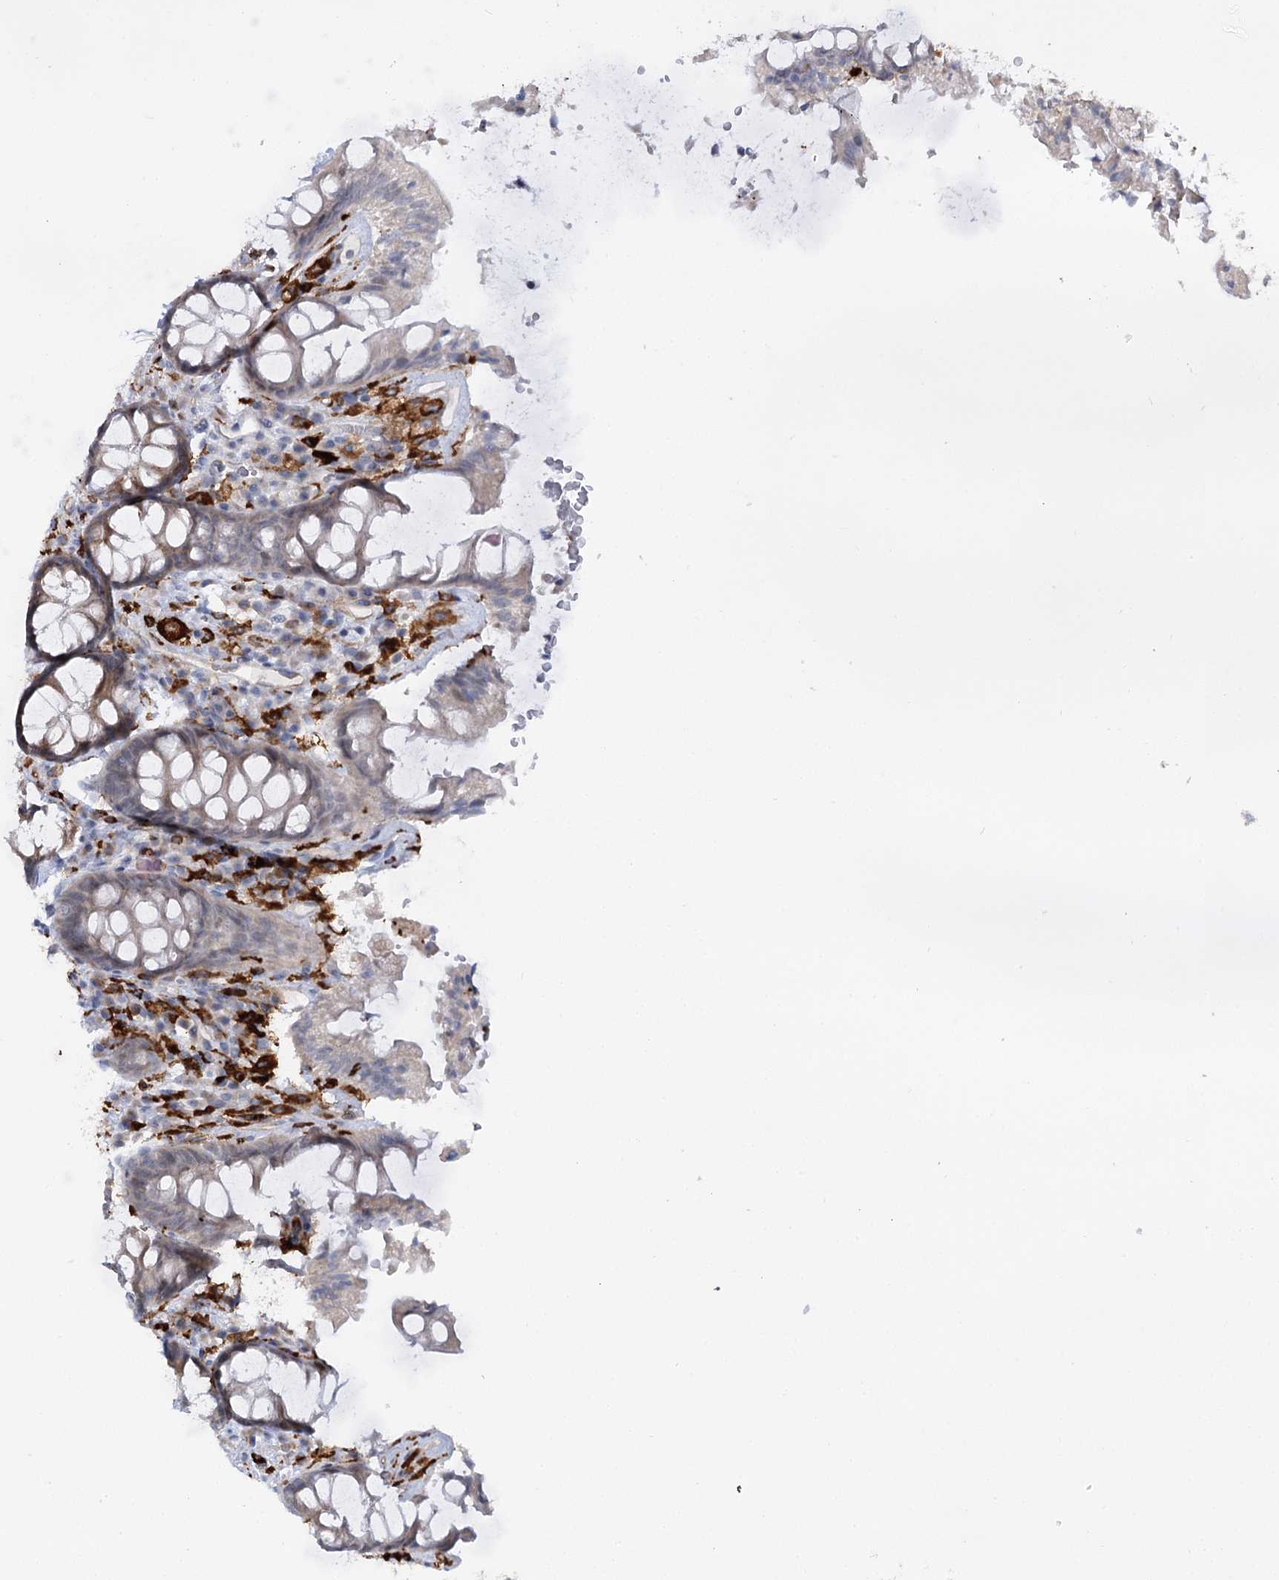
{"staining": {"intensity": "weak", "quantity": "25%-75%", "location": "cytoplasmic/membranous"}, "tissue": "rectum", "cell_type": "Glandular cells", "image_type": "normal", "snomed": [{"axis": "morphology", "description": "Normal tissue, NOS"}, {"axis": "topography", "description": "Rectum"}], "caption": "The micrograph reveals immunohistochemical staining of unremarkable rectum. There is weak cytoplasmic/membranous staining is identified in approximately 25%-75% of glandular cells.", "gene": "PIWIL4", "patient": {"sex": "female", "age": 46}}